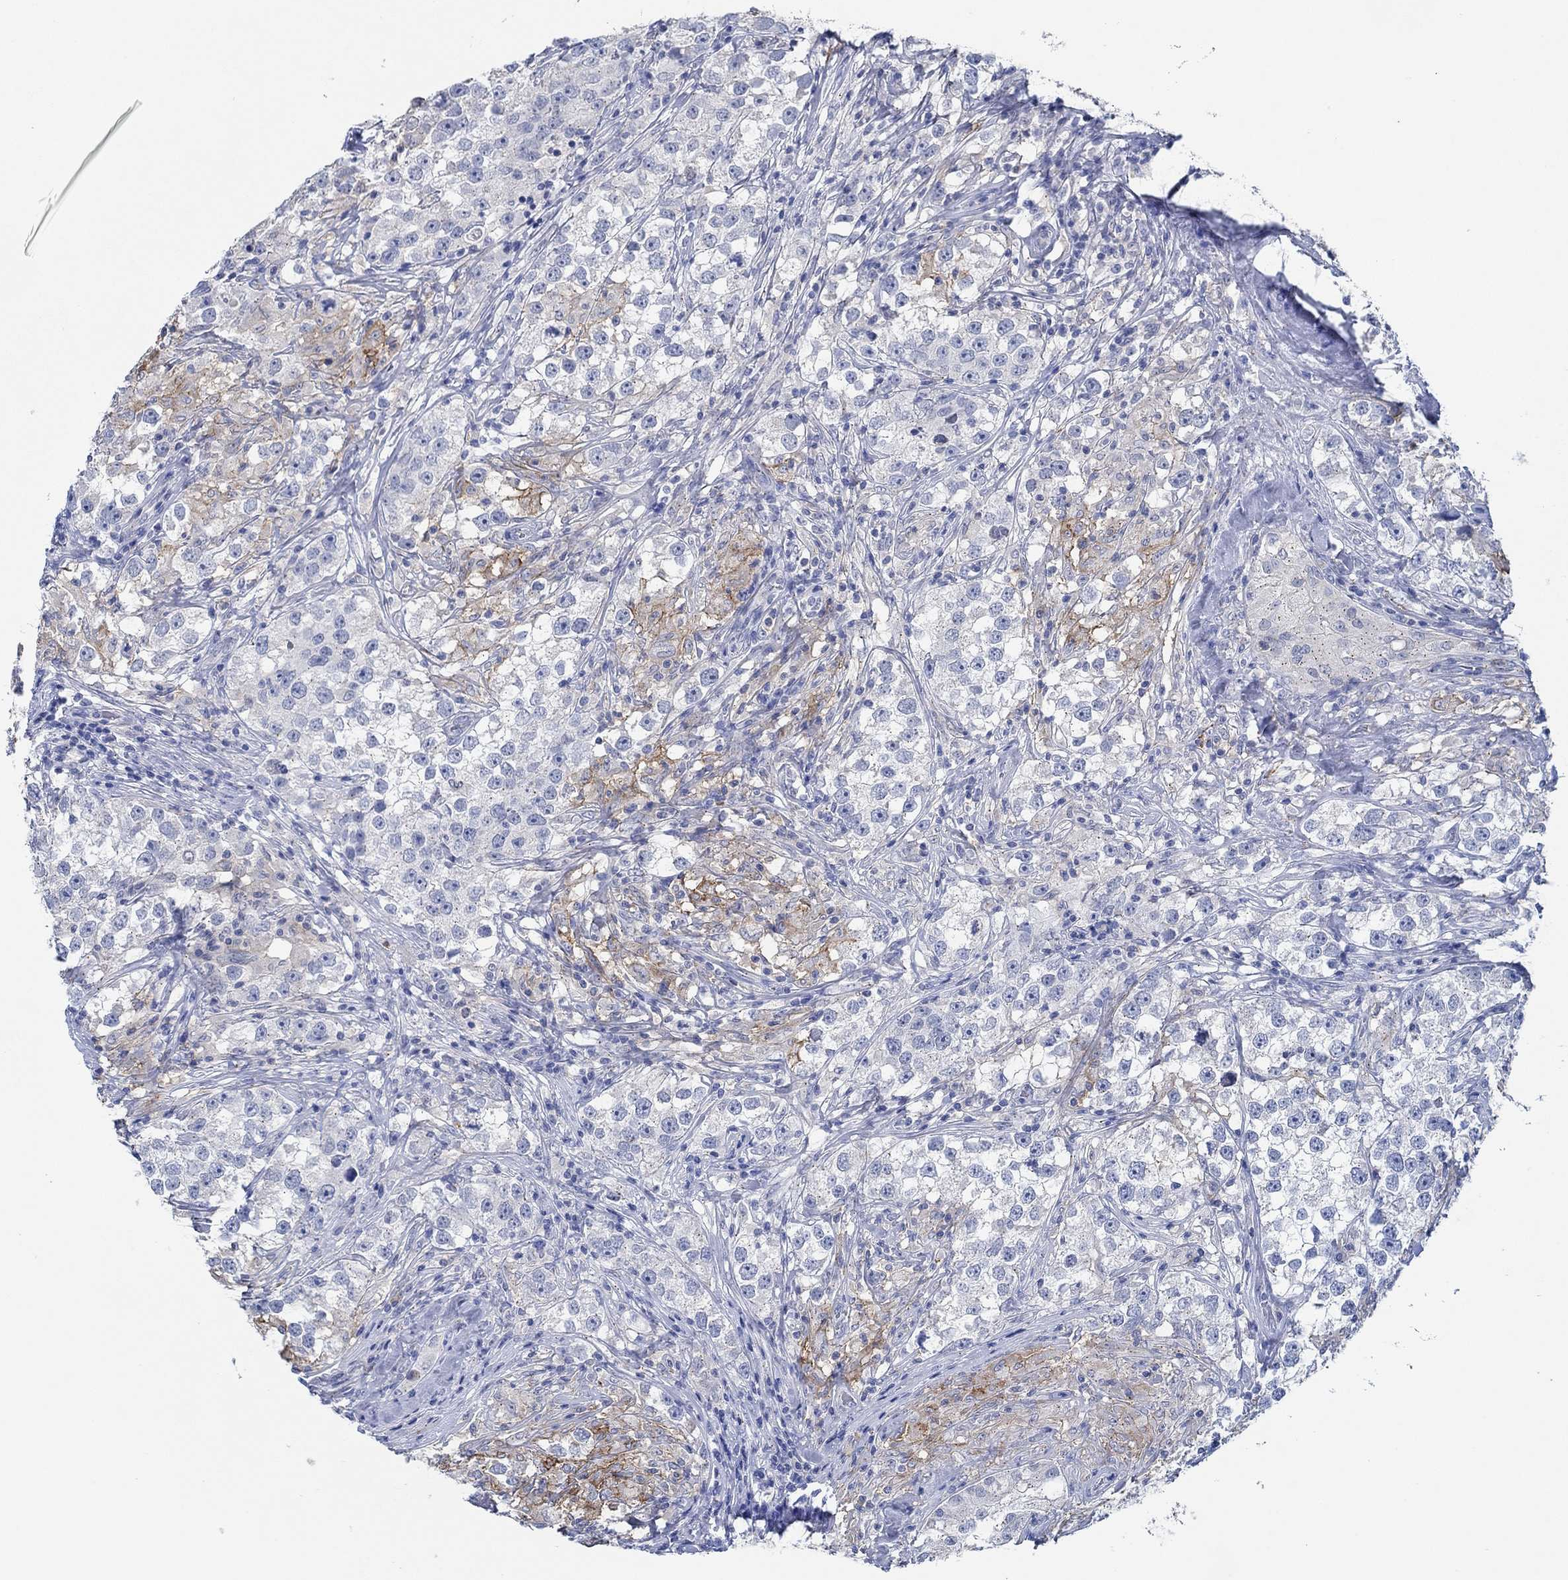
{"staining": {"intensity": "moderate", "quantity": "<25%", "location": "cytoplasmic/membranous"}, "tissue": "testis cancer", "cell_type": "Tumor cells", "image_type": "cancer", "snomed": [{"axis": "morphology", "description": "Seminoma, NOS"}, {"axis": "topography", "description": "Testis"}], "caption": "A low amount of moderate cytoplasmic/membranous staining is present in approximately <25% of tumor cells in seminoma (testis) tissue. (IHC, brightfield microscopy, high magnification).", "gene": "CPM", "patient": {"sex": "male", "age": 46}}